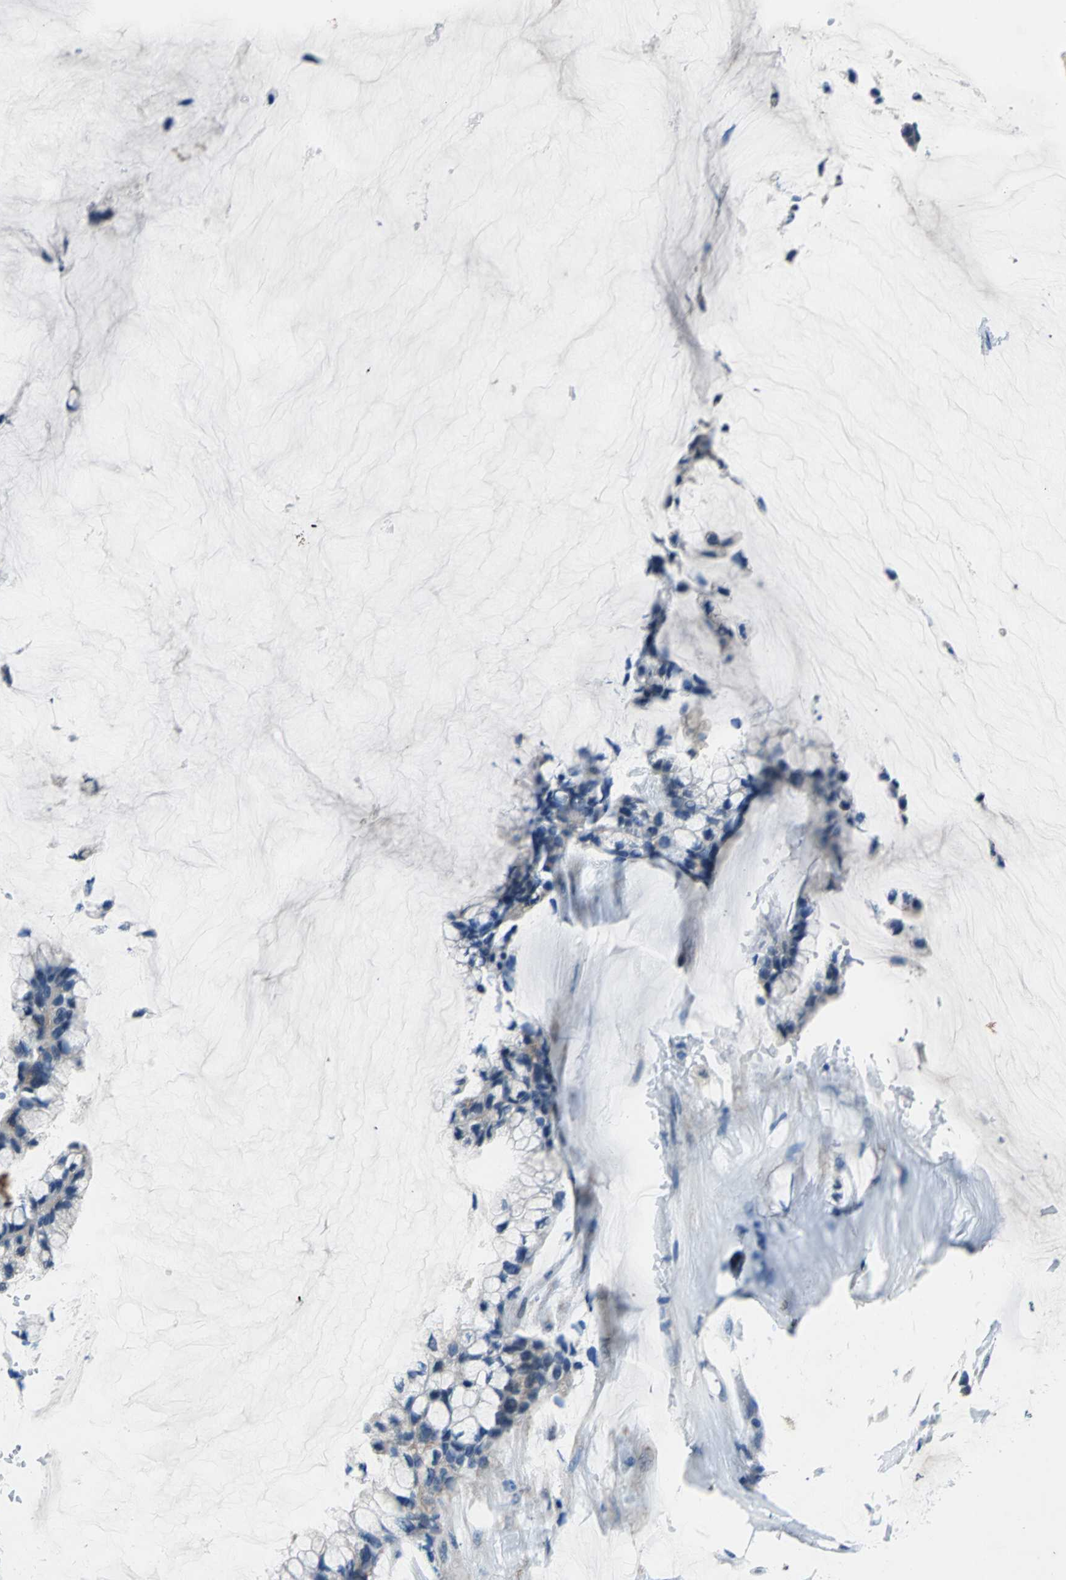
{"staining": {"intensity": "moderate", "quantity": "25%-75%", "location": "cytoplasmic/membranous"}, "tissue": "ovarian cancer", "cell_type": "Tumor cells", "image_type": "cancer", "snomed": [{"axis": "morphology", "description": "Cystadenocarcinoma, mucinous, NOS"}, {"axis": "topography", "description": "Ovary"}], "caption": "The histopathology image displays a brown stain indicating the presence of a protein in the cytoplasmic/membranous of tumor cells in ovarian cancer (mucinous cystadenocarcinoma).", "gene": "SELP", "patient": {"sex": "female", "age": 39}}